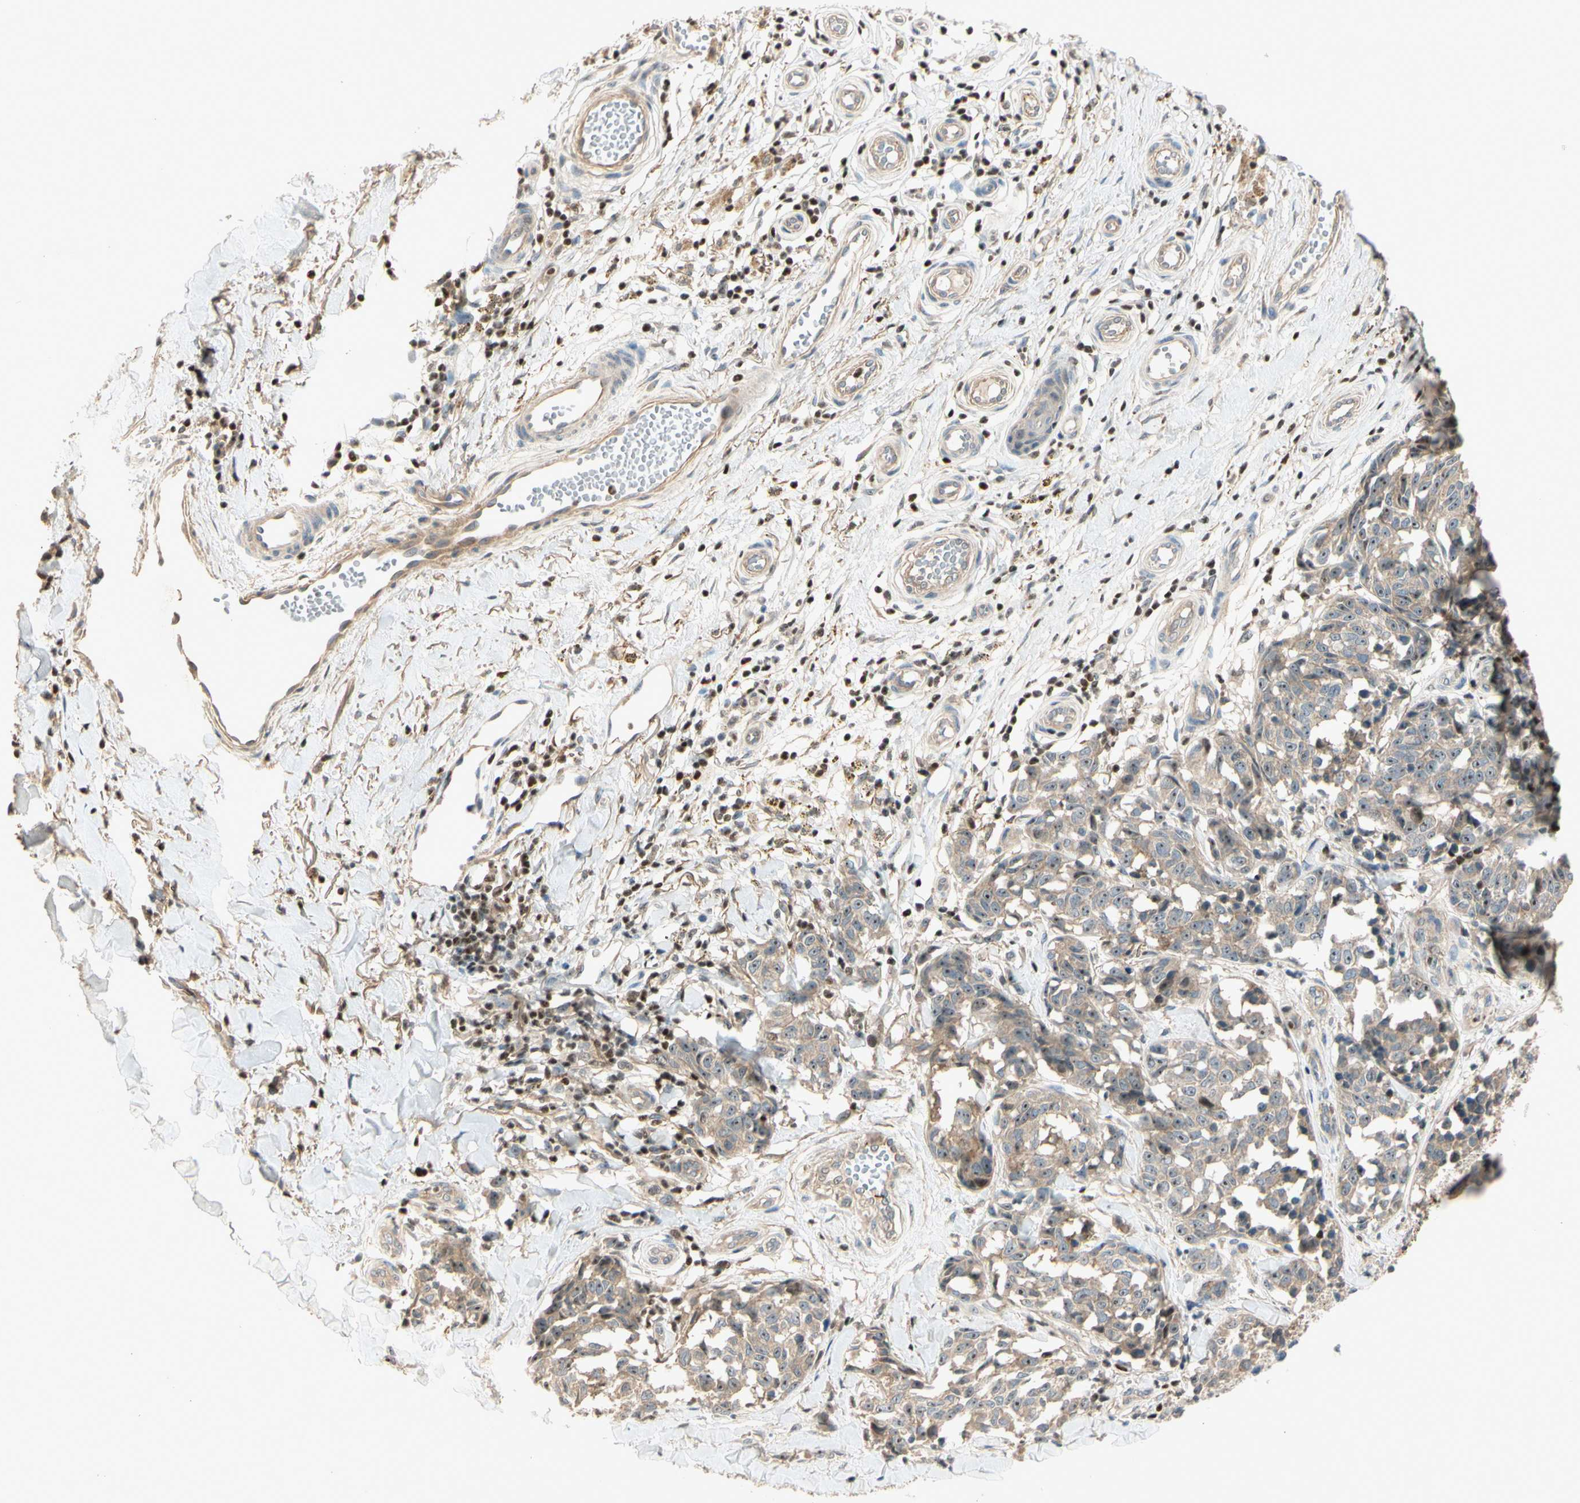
{"staining": {"intensity": "weak", "quantity": ">75%", "location": "cytoplasmic/membranous"}, "tissue": "melanoma", "cell_type": "Tumor cells", "image_type": "cancer", "snomed": [{"axis": "morphology", "description": "Malignant melanoma, NOS"}, {"axis": "topography", "description": "Skin"}], "caption": "Immunohistochemical staining of malignant melanoma shows weak cytoplasmic/membranous protein expression in approximately >75% of tumor cells.", "gene": "NFYA", "patient": {"sex": "female", "age": 64}}